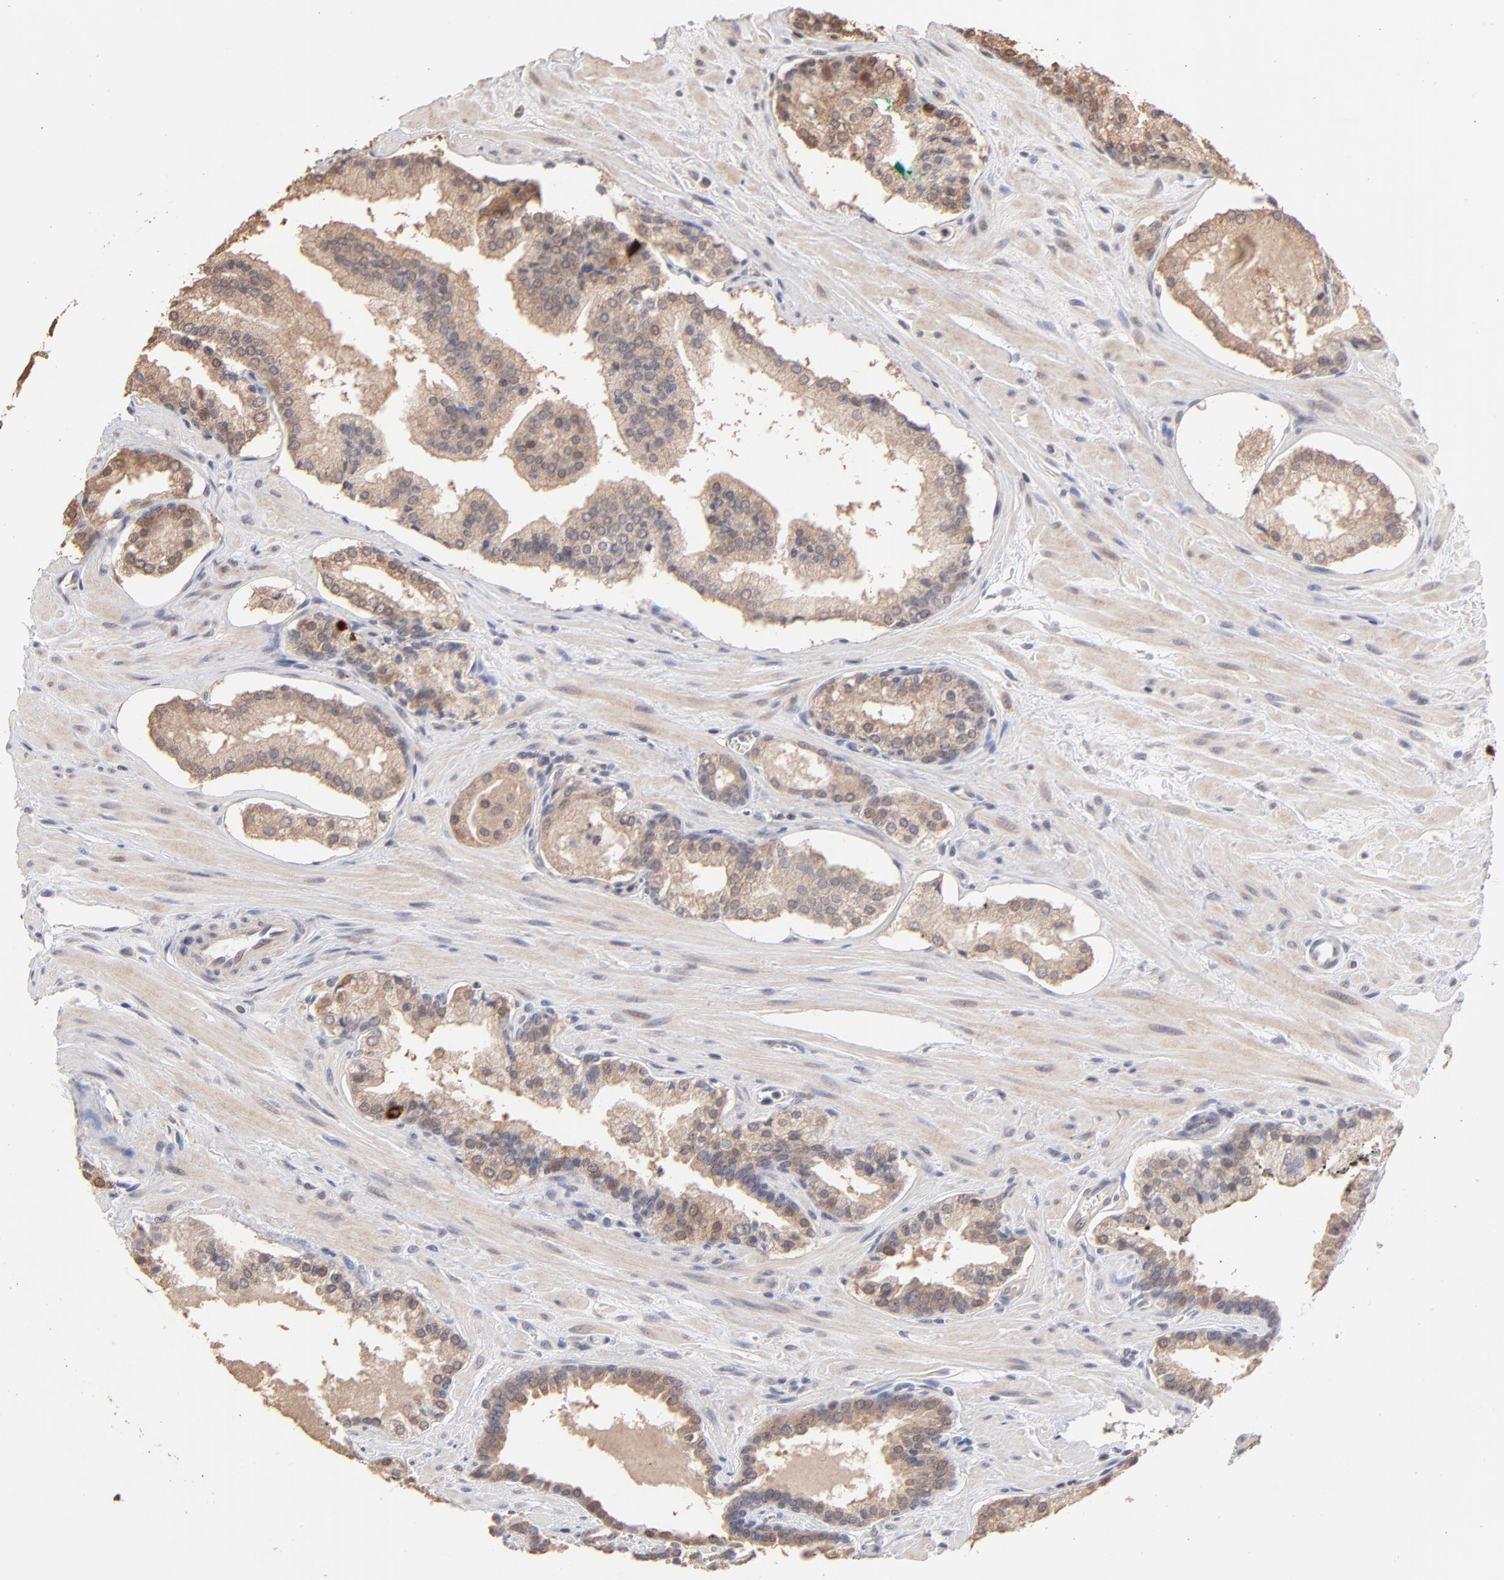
{"staining": {"intensity": "moderate", "quantity": ">75%", "location": "cytoplasmic/membranous"}, "tissue": "prostate cancer", "cell_type": "Tumor cells", "image_type": "cancer", "snomed": [{"axis": "morphology", "description": "Adenocarcinoma, Medium grade"}, {"axis": "topography", "description": "Prostate"}], "caption": "Adenocarcinoma (medium-grade) (prostate) was stained to show a protein in brown. There is medium levels of moderate cytoplasmic/membranous expression in about >75% of tumor cells.", "gene": "MSL2", "patient": {"sex": "male", "age": 60}}